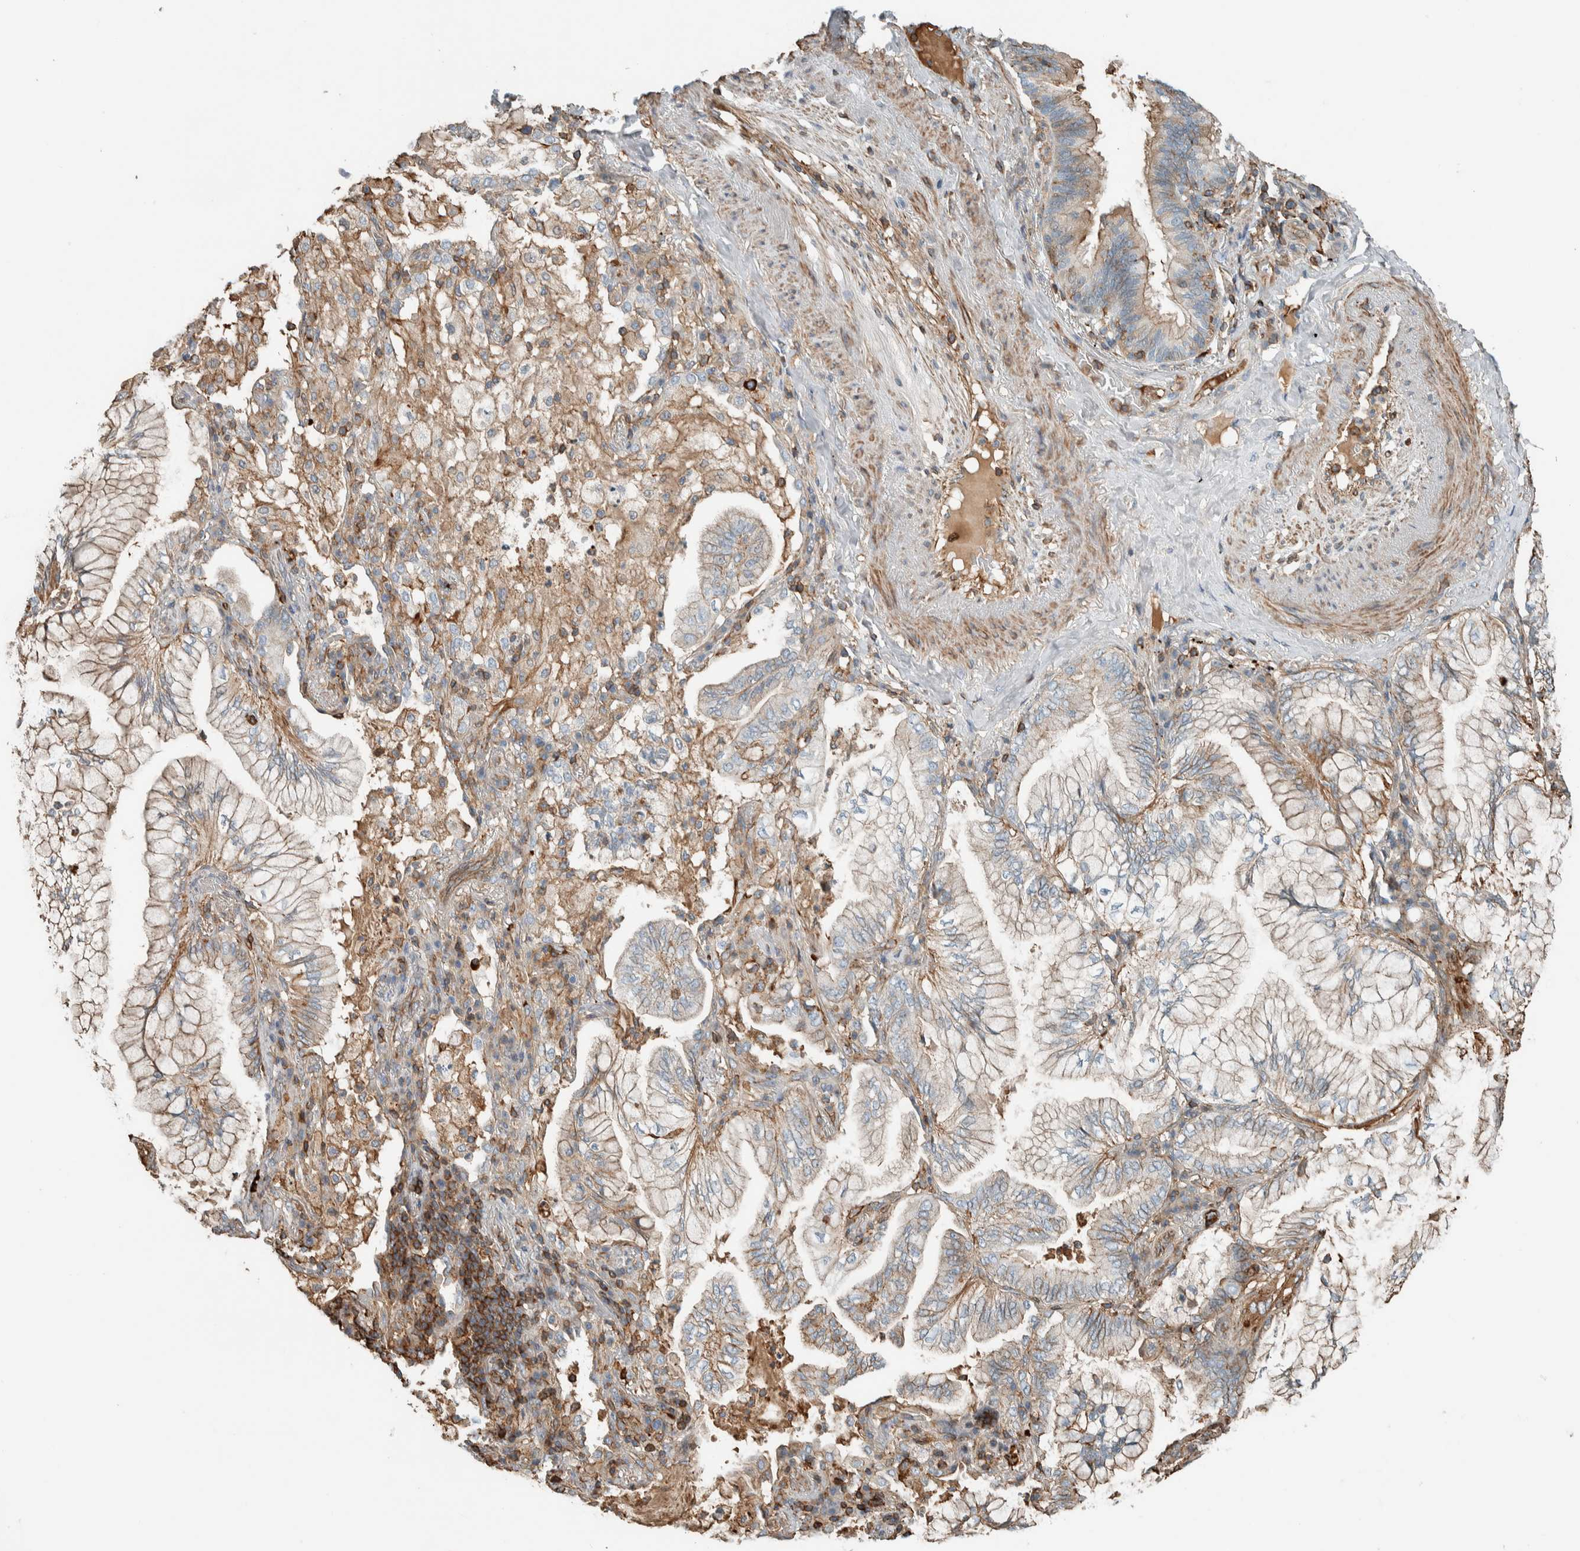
{"staining": {"intensity": "weak", "quantity": ">75%", "location": "cytoplasmic/membranous"}, "tissue": "lung cancer", "cell_type": "Tumor cells", "image_type": "cancer", "snomed": [{"axis": "morphology", "description": "Adenocarcinoma, NOS"}, {"axis": "topography", "description": "Lung"}], "caption": "Human lung adenocarcinoma stained for a protein (brown) displays weak cytoplasmic/membranous positive positivity in approximately >75% of tumor cells.", "gene": "CTBP2", "patient": {"sex": "female", "age": 70}}